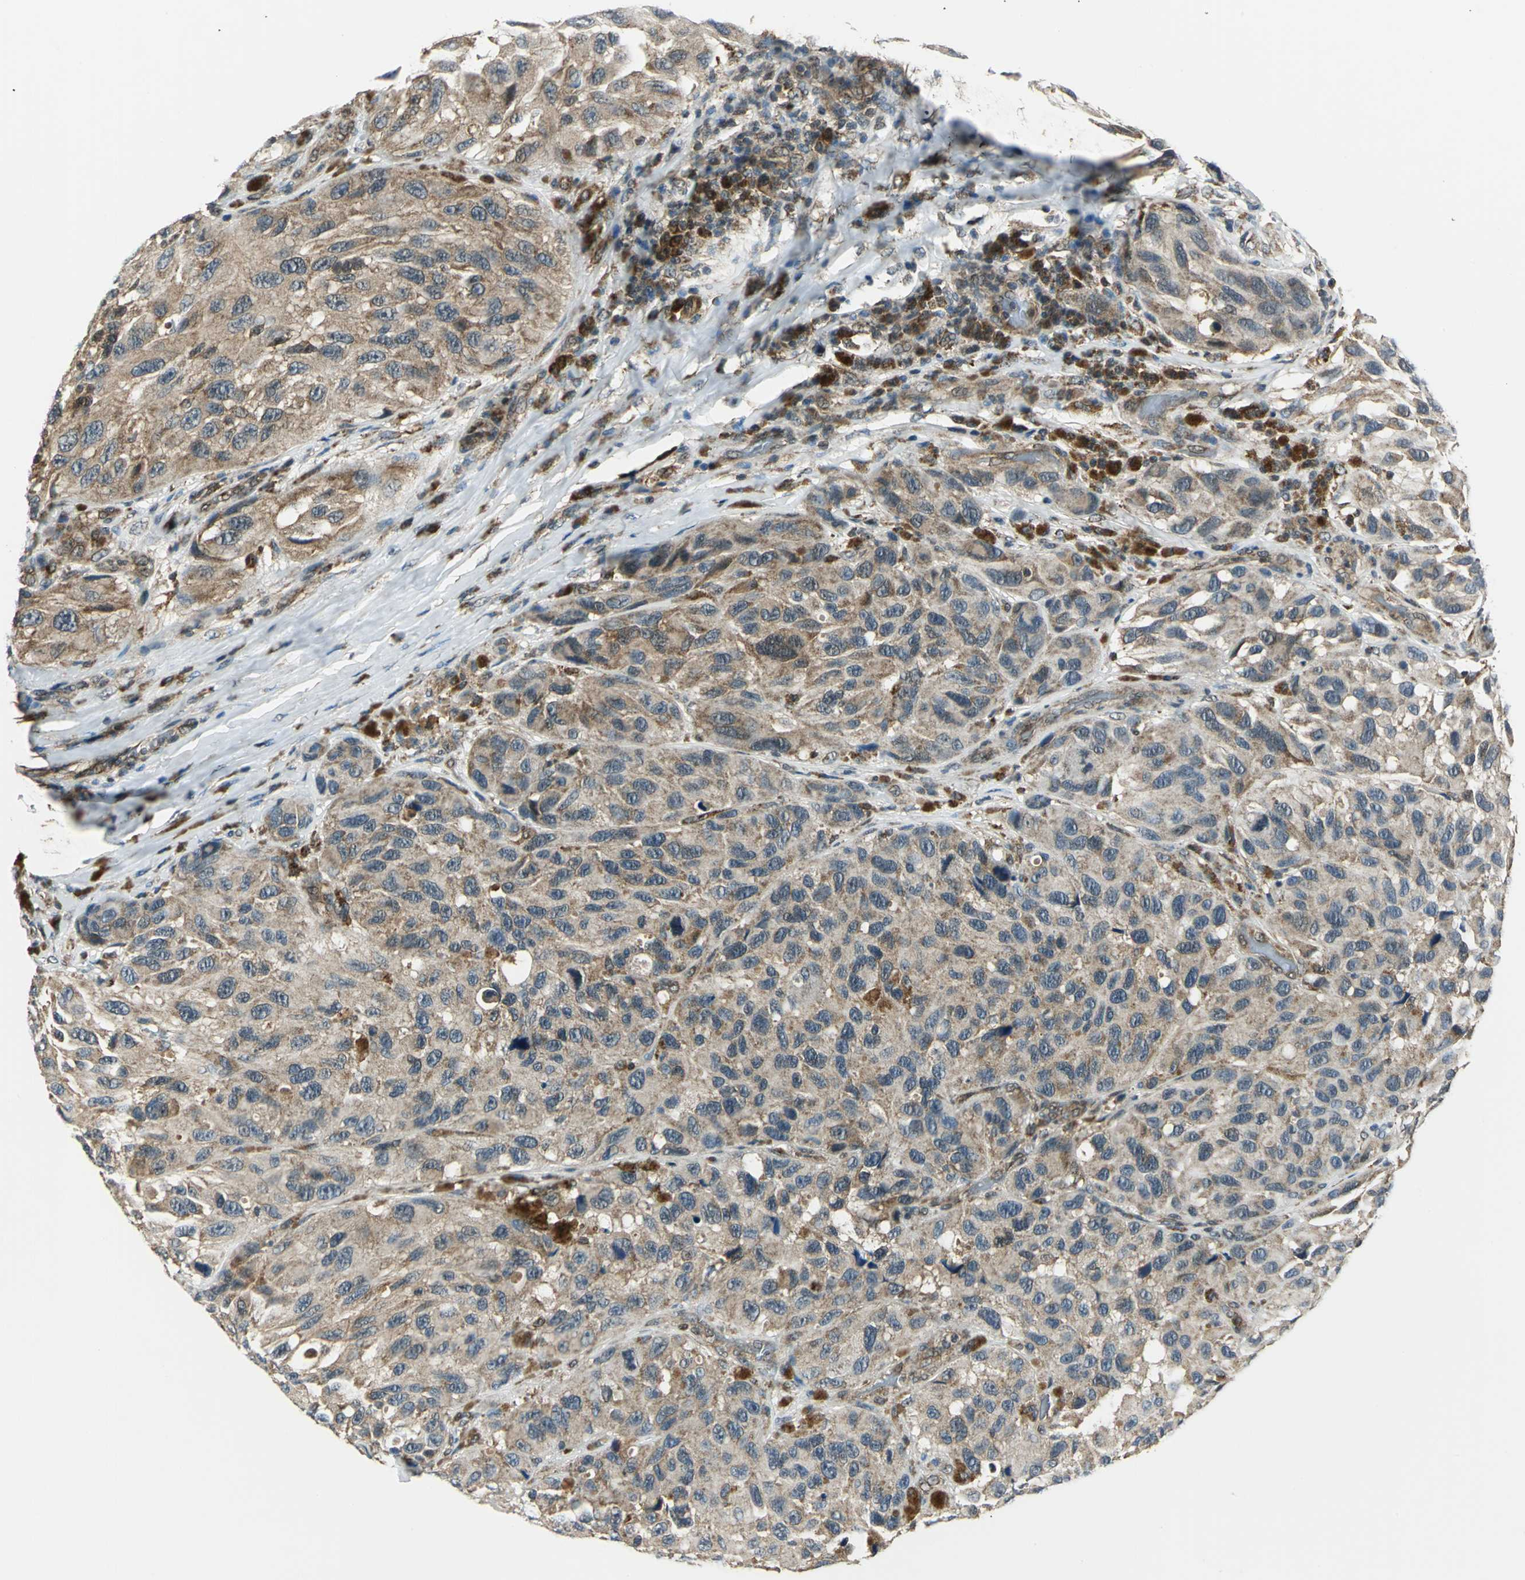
{"staining": {"intensity": "moderate", "quantity": ">75%", "location": "cytoplasmic/membranous"}, "tissue": "melanoma", "cell_type": "Tumor cells", "image_type": "cancer", "snomed": [{"axis": "morphology", "description": "Malignant melanoma, NOS"}, {"axis": "topography", "description": "Skin"}], "caption": "A high-resolution histopathology image shows immunohistochemistry (IHC) staining of malignant melanoma, which demonstrates moderate cytoplasmic/membranous expression in approximately >75% of tumor cells. Immunohistochemistry (ihc) stains the protein of interest in brown and the nuclei are stained blue.", "gene": "NUDT2", "patient": {"sex": "female", "age": 73}}